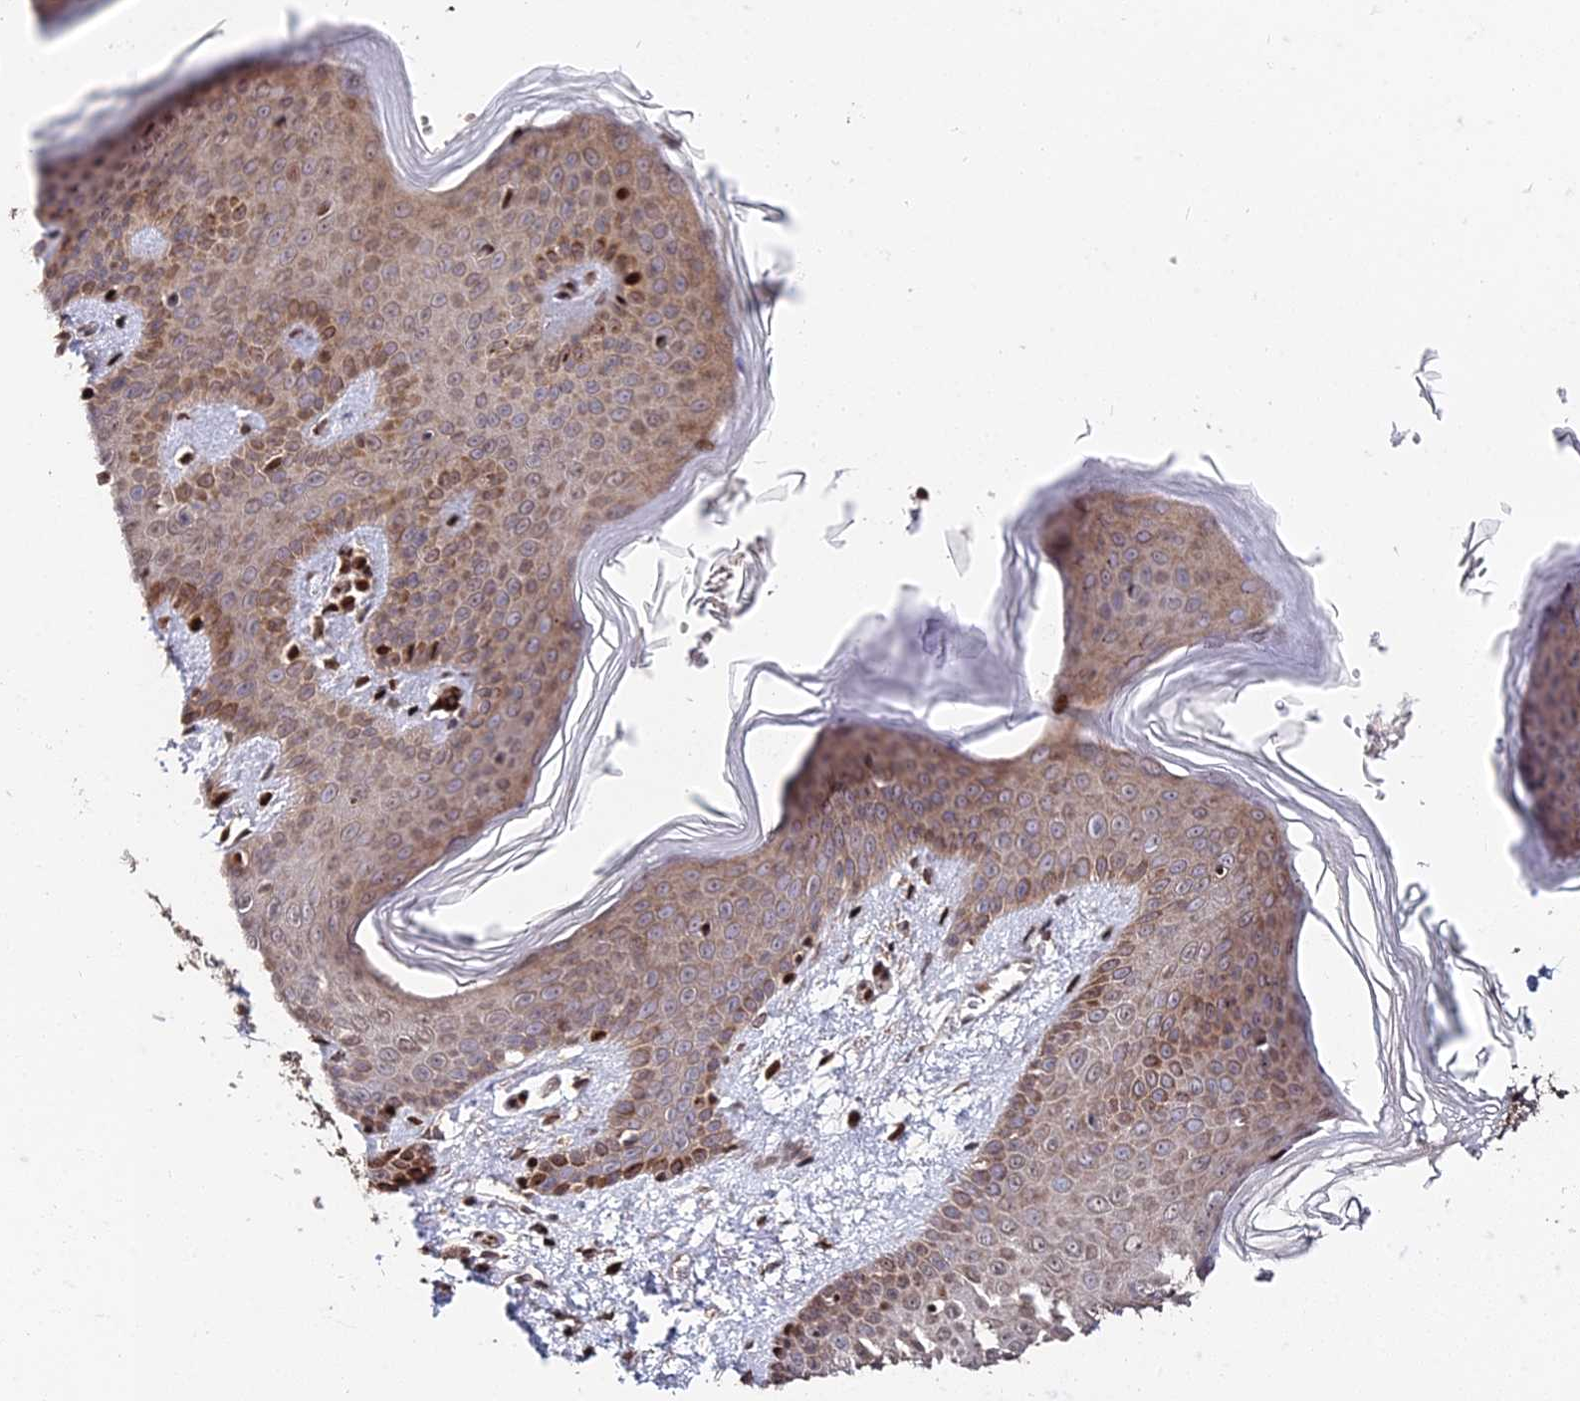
{"staining": {"intensity": "moderate", "quantity": ">75%", "location": "cytoplasmic/membranous"}, "tissue": "skin", "cell_type": "Fibroblasts", "image_type": "normal", "snomed": [{"axis": "morphology", "description": "Normal tissue, NOS"}, {"axis": "topography", "description": "Skin"}], "caption": "Immunohistochemical staining of unremarkable skin demonstrates medium levels of moderate cytoplasmic/membranous positivity in approximately >75% of fibroblasts. Ihc stains the protein of interest in brown and the nuclei are stained blue.", "gene": "RBMS2", "patient": {"sex": "male", "age": 36}}